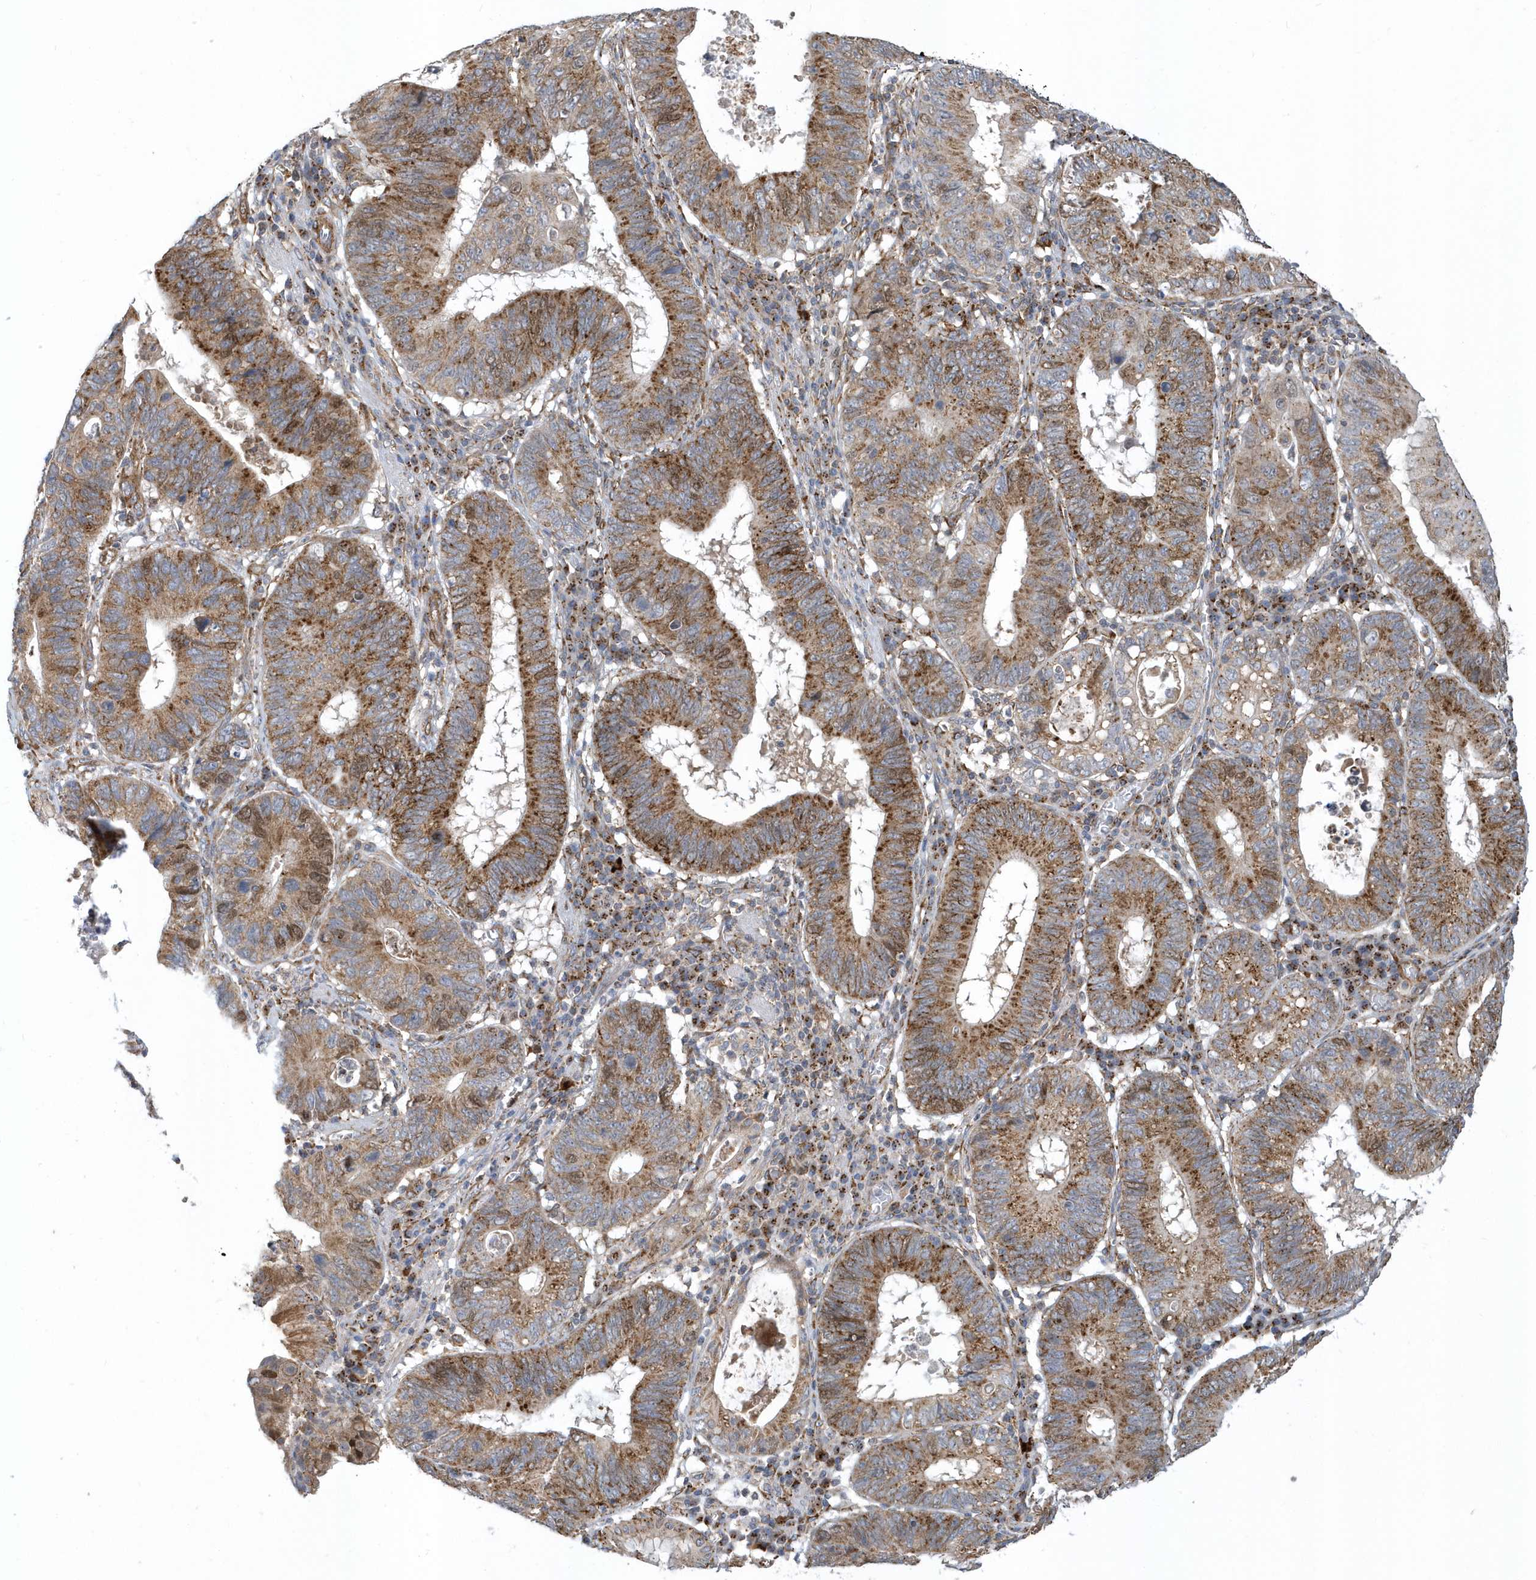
{"staining": {"intensity": "moderate", "quantity": ">75%", "location": "cytoplasmic/membranous"}, "tissue": "stomach cancer", "cell_type": "Tumor cells", "image_type": "cancer", "snomed": [{"axis": "morphology", "description": "Adenocarcinoma, NOS"}, {"axis": "topography", "description": "Stomach"}], "caption": "IHC staining of stomach cancer, which exhibits medium levels of moderate cytoplasmic/membranous positivity in about >75% of tumor cells indicating moderate cytoplasmic/membranous protein expression. The staining was performed using DAB (3,3'-diaminobenzidine) (brown) for protein detection and nuclei were counterstained in hematoxylin (blue).", "gene": "HRH4", "patient": {"sex": "male", "age": 59}}